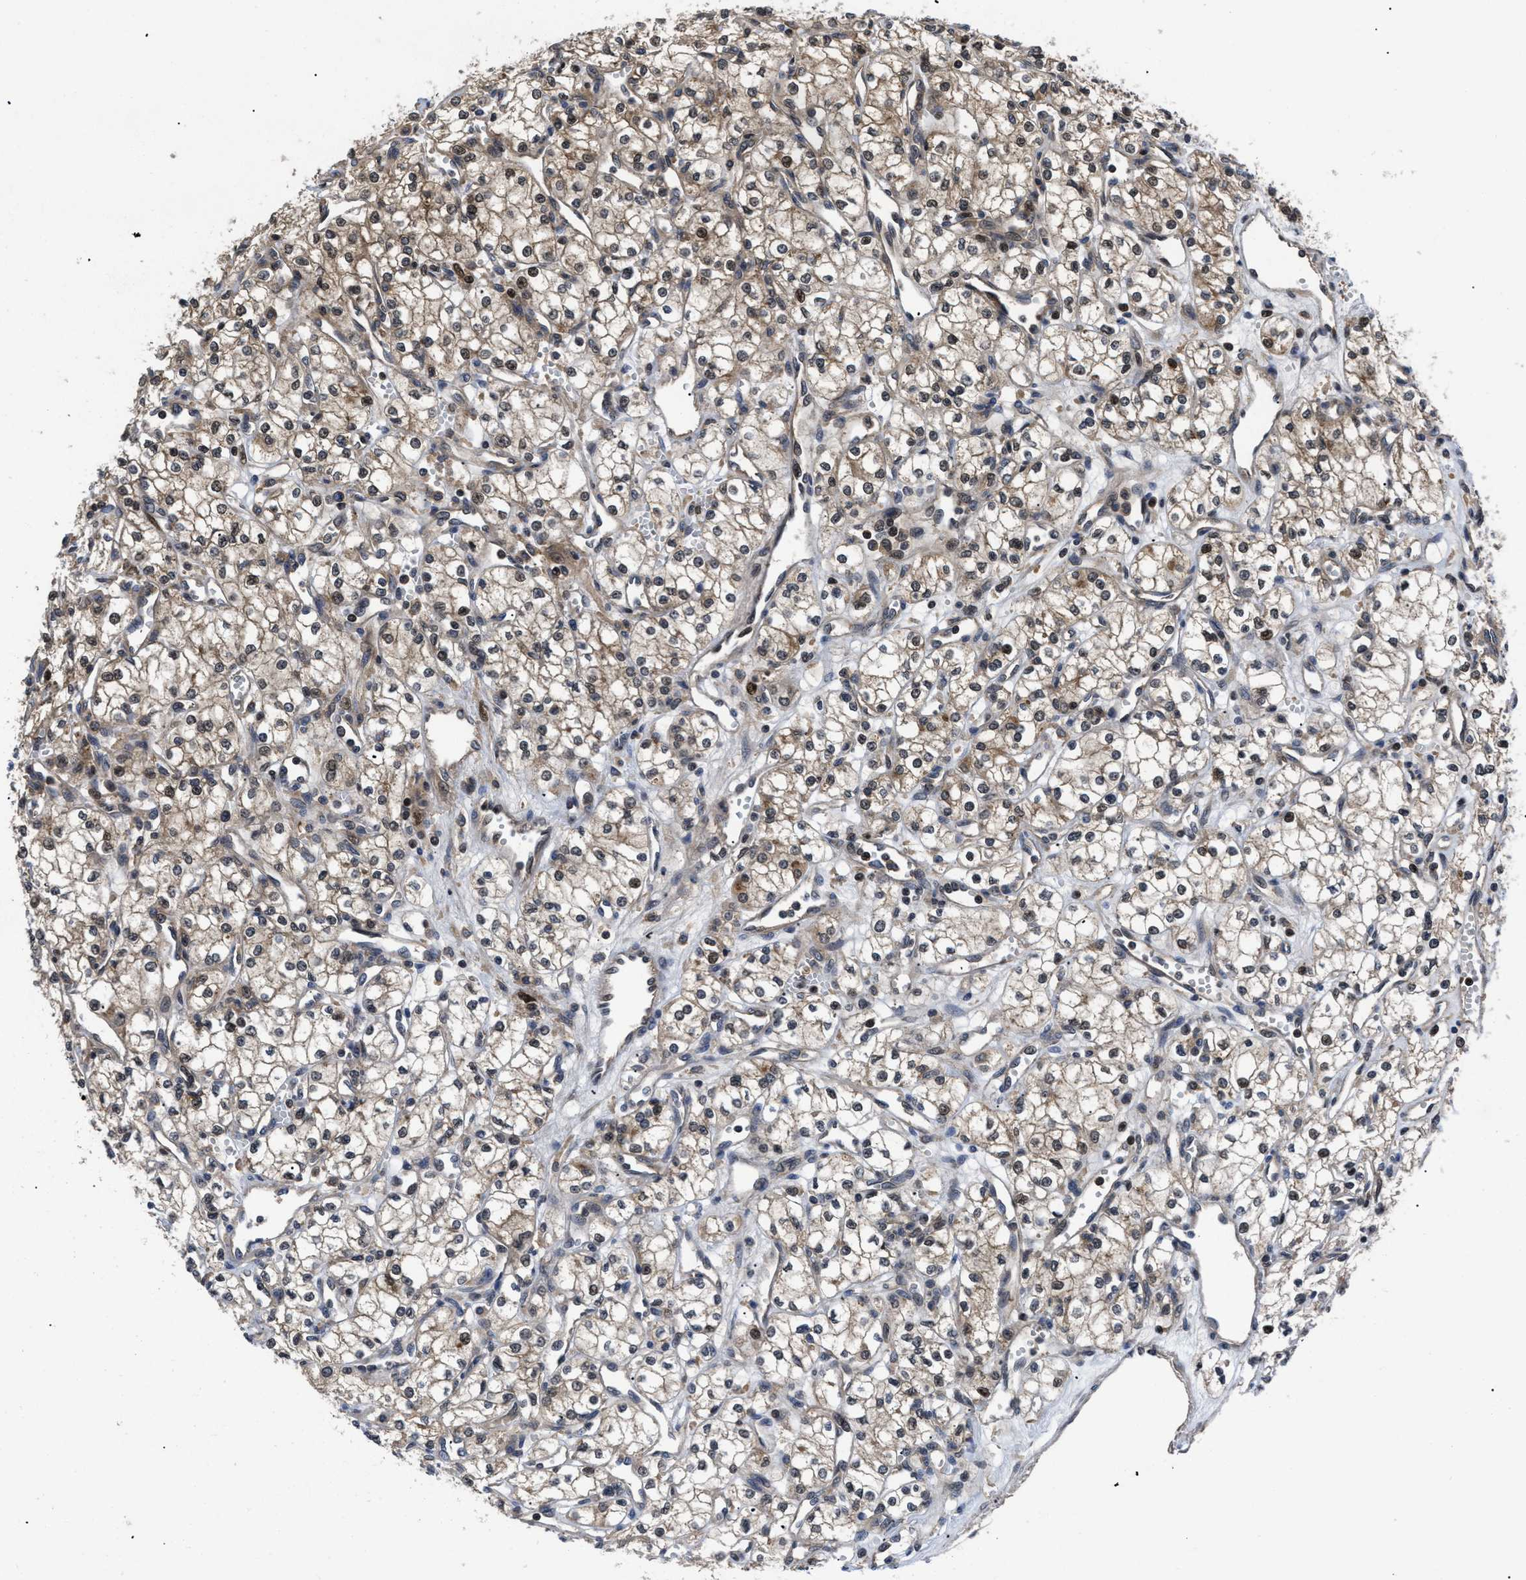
{"staining": {"intensity": "weak", "quantity": "25%-75%", "location": "cytoplasmic/membranous,nuclear"}, "tissue": "renal cancer", "cell_type": "Tumor cells", "image_type": "cancer", "snomed": [{"axis": "morphology", "description": "Adenocarcinoma, NOS"}, {"axis": "topography", "description": "Kidney"}], "caption": "Renal cancer tissue displays weak cytoplasmic/membranous and nuclear expression in about 25%-75% of tumor cells (DAB IHC with brightfield microscopy, high magnification).", "gene": "FAM200A", "patient": {"sex": "male", "age": 59}}